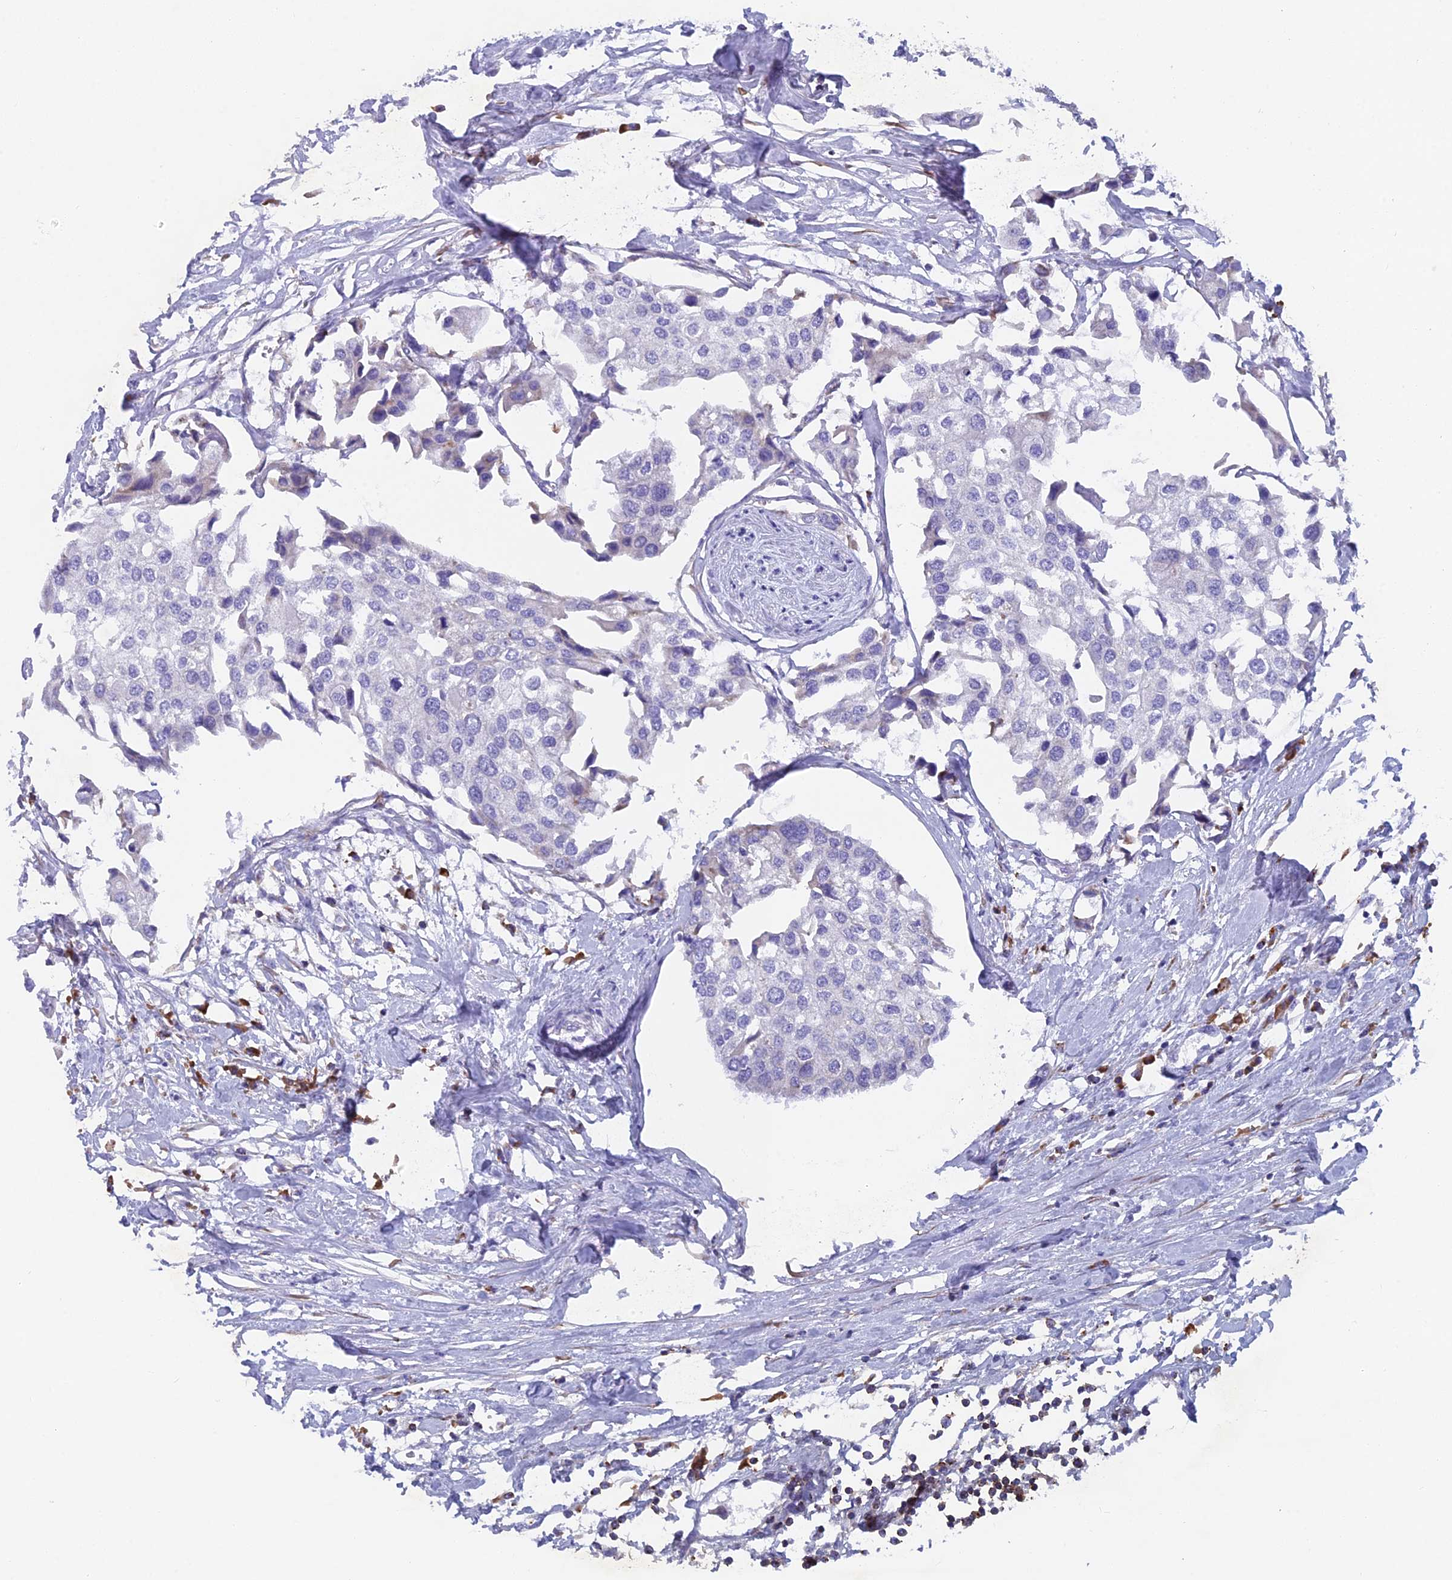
{"staining": {"intensity": "negative", "quantity": "none", "location": "none"}, "tissue": "urothelial cancer", "cell_type": "Tumor cells", "image_type": "cancer", "snomed": [{"axis": "morphology", "description": "Urothelial carcinoma, High grade"}, {"axis": "topography", "description": "Urinary bladder"}], "caption": "Immunohistochemical staining of urothelial cancer shows no significant positivity in tumor cells.", "gene": "ABI3BP", "patient": {"sex": "male", "age": 64}}